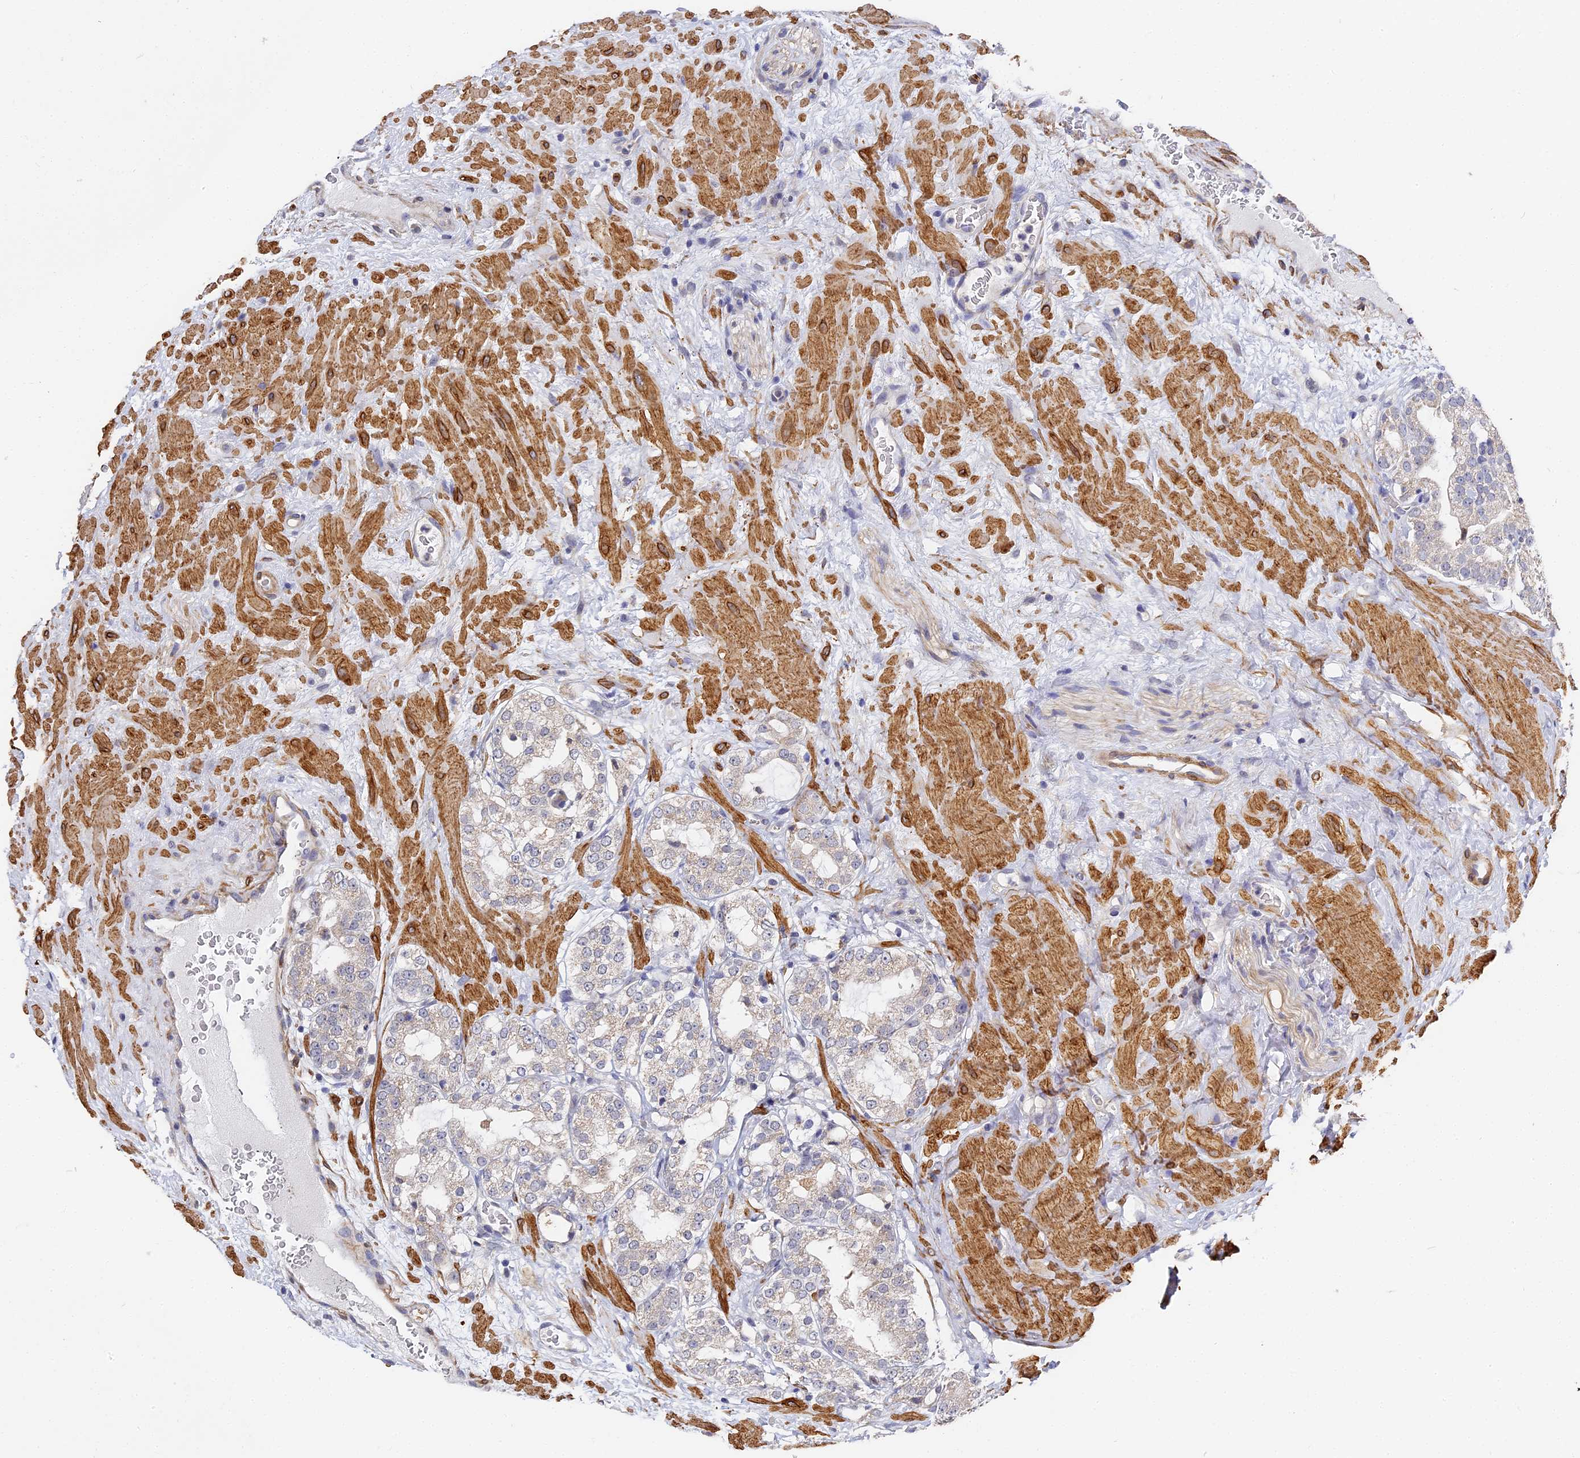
{"staining": {"intensity": "negative", "quantity": "none", "location": "none"}, "tissue": "prostate cancer", "cell_type": "Tumor cells", "image_type": "cancer", "snomed": [{"axis": "morphology", "description": "Adenocarcinoma, High grade"}, {"axis": "topography", "description": "Prostate"}], "caption": "DAB (3,3'-diaminobenzidine) immunohistochemical staining of human high-grade adenocarcinoma (prostate) shows no significant staining in tumor cells. The staining is performed using DAB brown chromogen with nuclei counter-stained in using hematoxylin.", "gene": "CCDC113", "patient": {"sex": "male", "age": 64}}